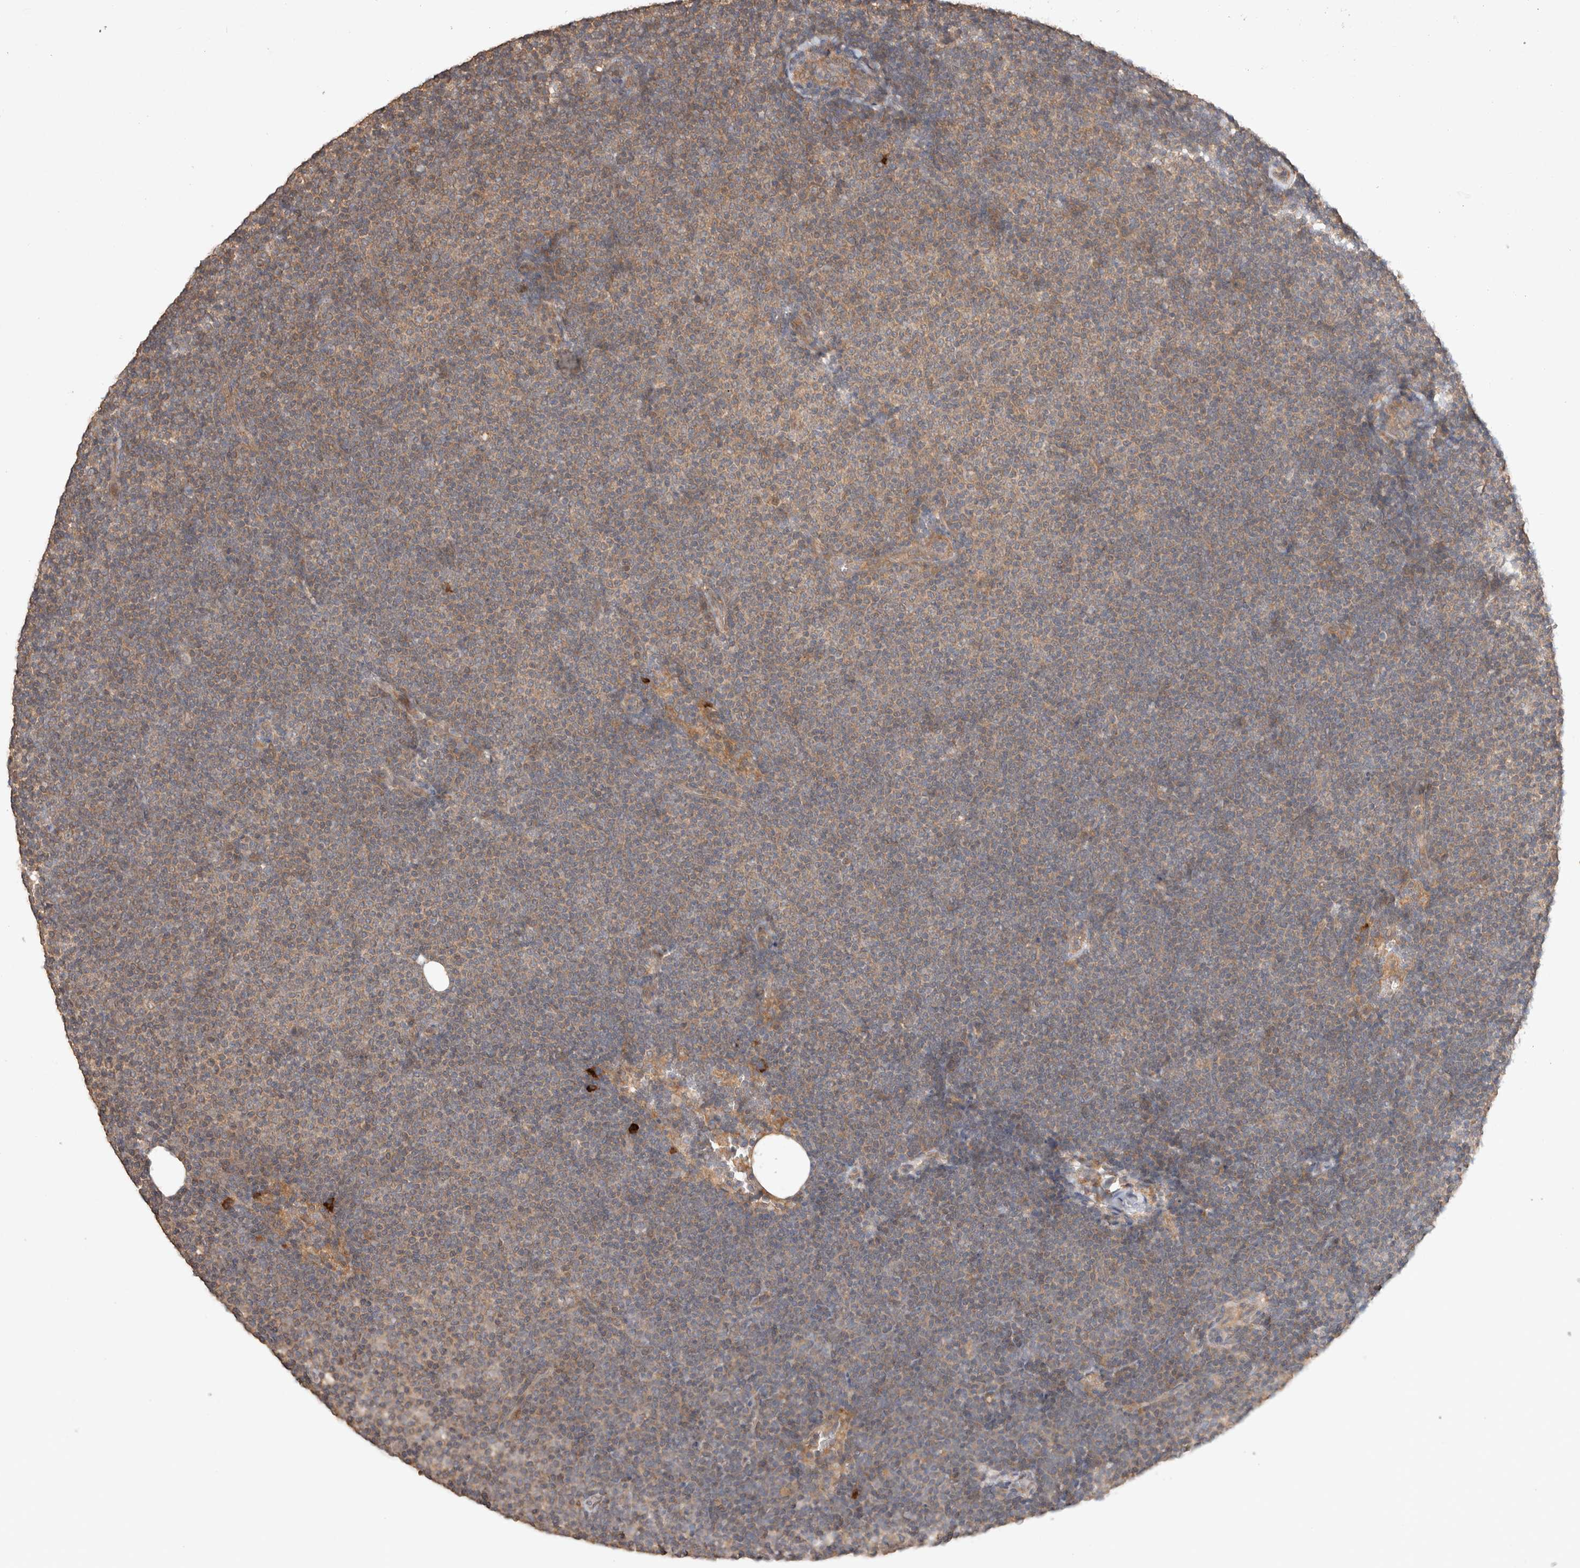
{"staining": {"intensity": "moderate", "quantity": "<25%", "location": "cytoplasmic/membranous"}, "tissue": "lymphoma", "cell_type": "Tumor cells", "image_type": "cancer", "snomed": [{"axis": "morphology", "description": "Malignant lymphoma, non-Hodgkin's type, Low grade"}, {"axis": "topography", "description": "Lymph node"}], "caption": "Lymphoma stained with immunohistochemistry reveals moderate cytoplasmic/membranous positivity in approximately <25% of tumor cells.", "gene": "HROB", "patient": {"sex": "female", "age": 53}}